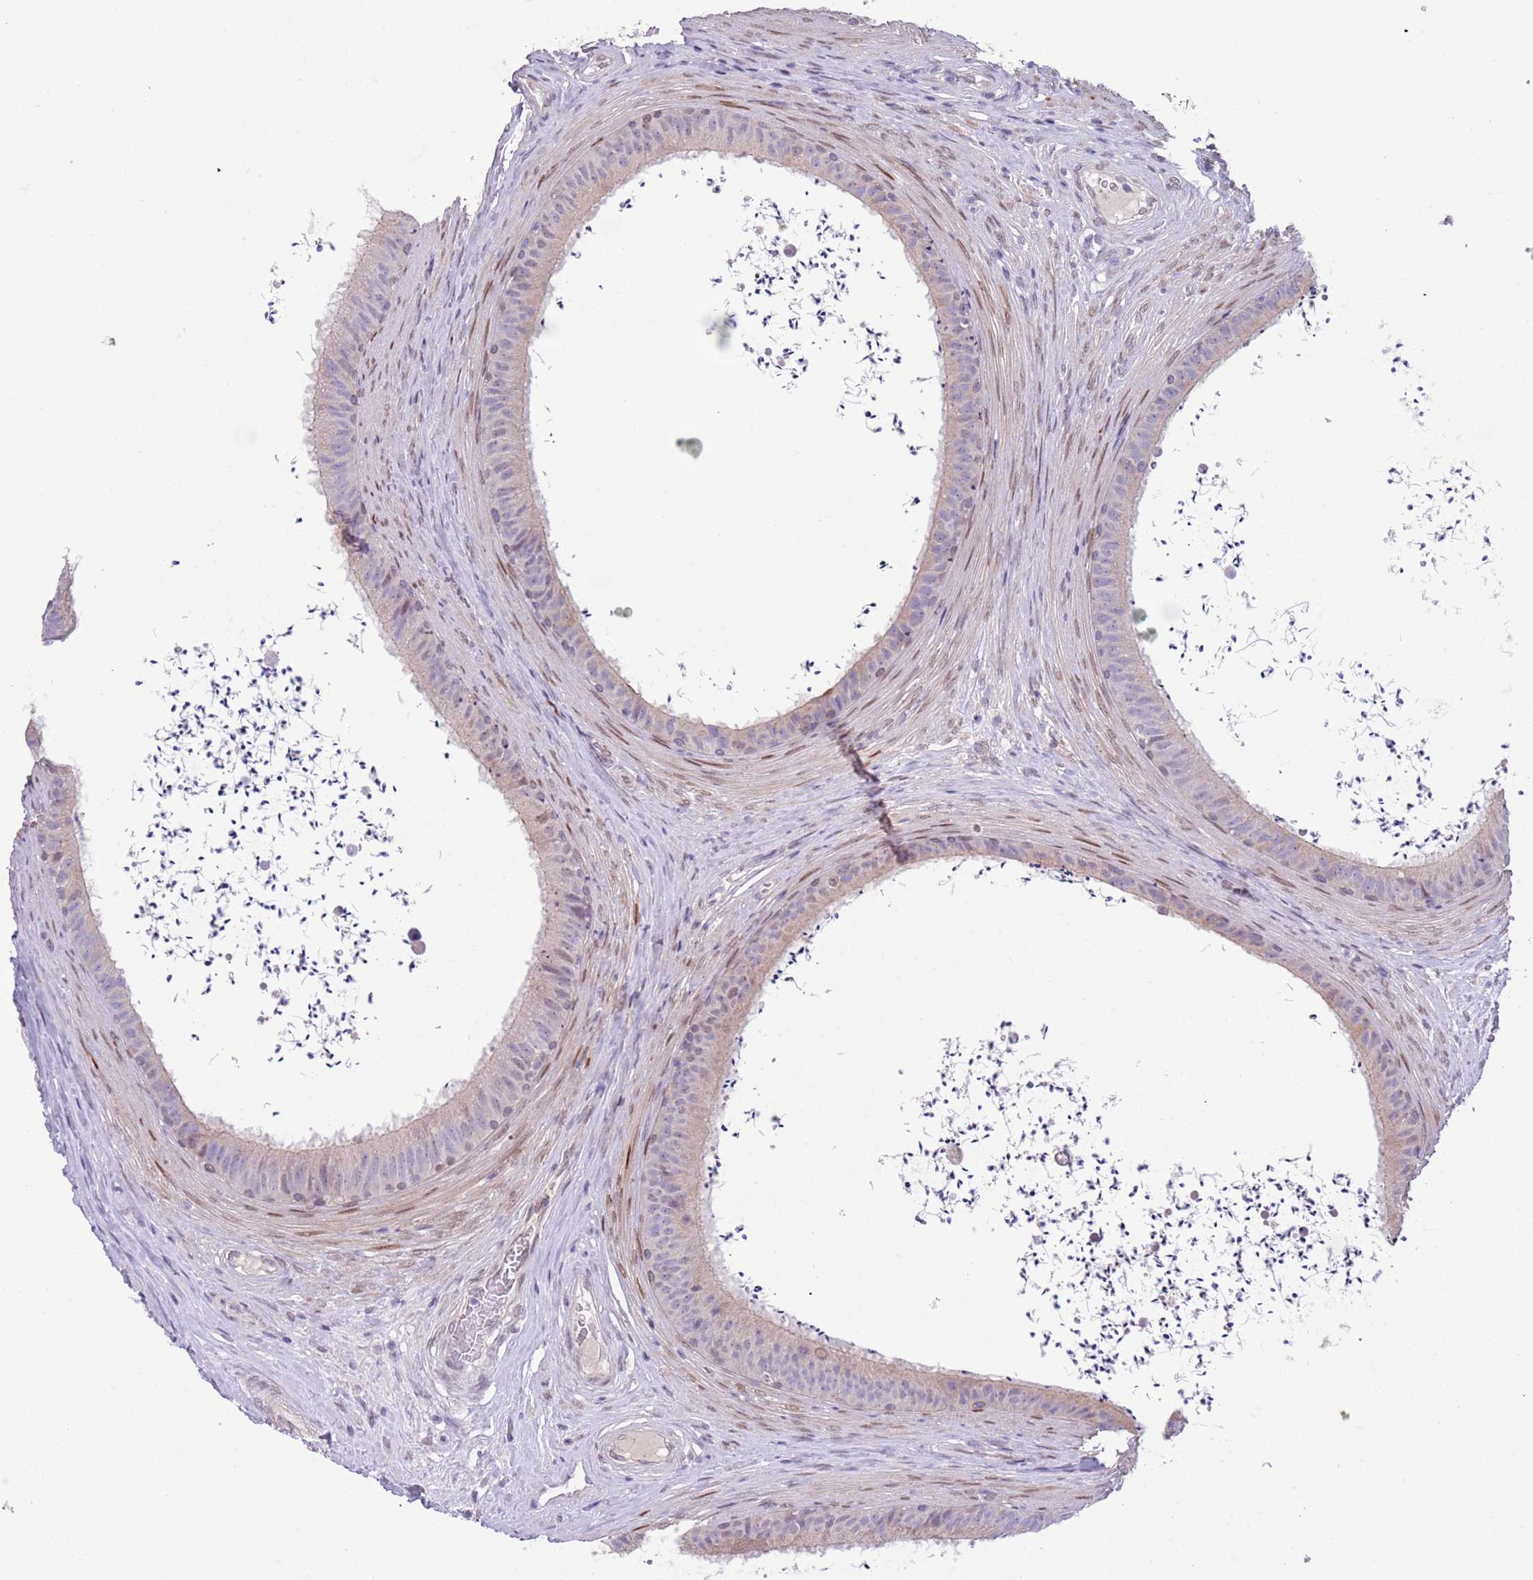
{"staining": {"intensity": "moderate", "quantity": "25%-75%", "location": "nuclear"}, "tissue": "epididymis", "cell_type": "Glandular cells", "image_type": "normal", "snomed": [{"axis": "morphology", "description": "Normal tissue, NOS"}, {"axis": "topography", "description": "Testis"}, {"axis": "topography", "description": "Epididymis"}], "caption": "A high-resolution image shows IHC staining of benign epididymis, which exhibits moderate nuclear positivity in approximately 25%-75% of glandular cells. (Stains: DAB (3,3'-diaminobenzidine) in brown, nuclei in blue, Microscopy: brightfield microscopy at high magnification).", "gene": "CCND2", "patient": {"sex": "male", "age": 41}}